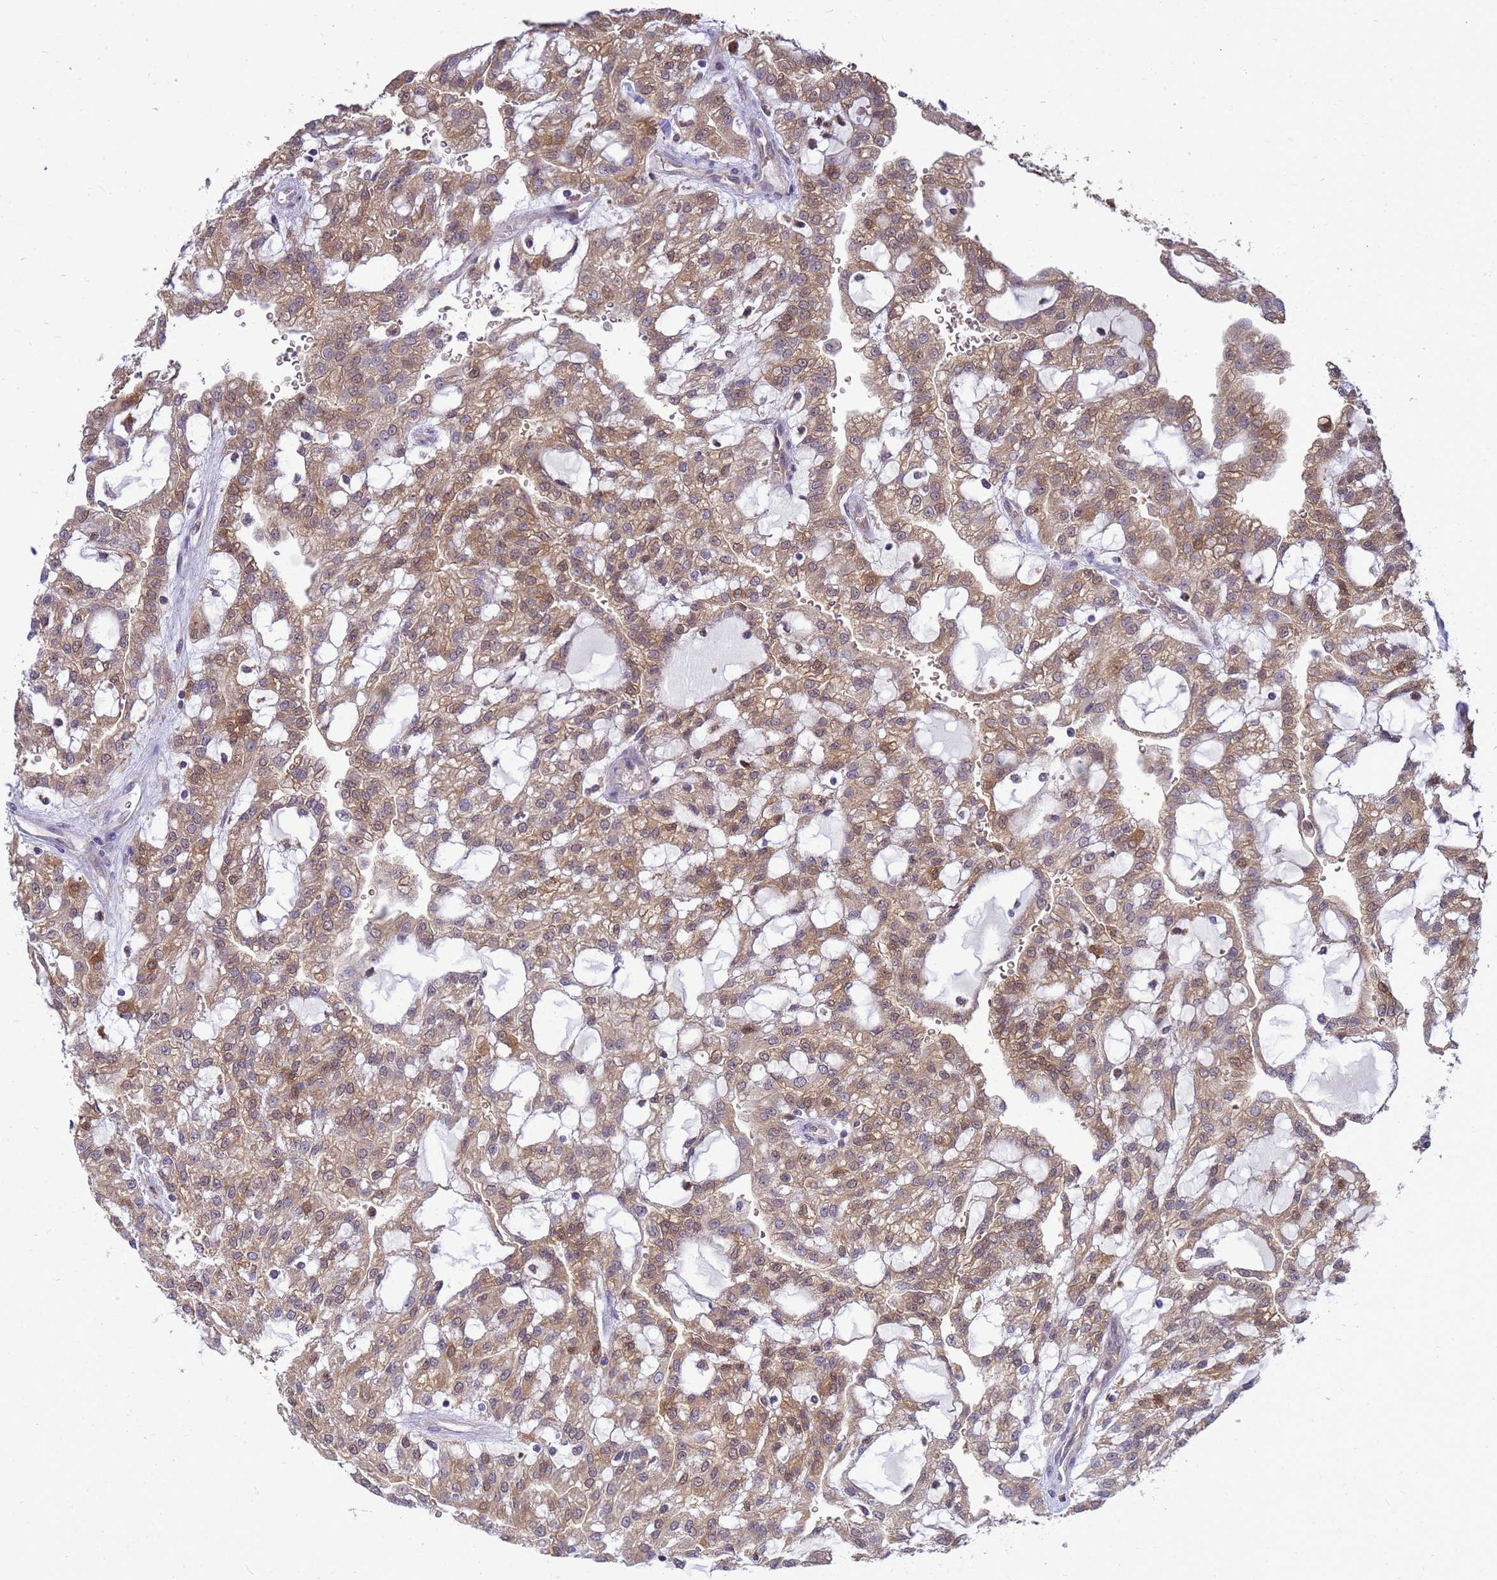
{"staining": {"intensity": "moderate", "quantity": ">75%", "location": "cytoplasmic/membranous,nuclear"}, "tissue": "renal cancer", "cell_type": "Tumor cells", "image_type": "cancer", "snomed": [{"axis": "morphology", "description": "Adenocarcinoma, NOS"}, {"axis": "topography", "description": "Kidney"}], "caption": "Moderate cytoplasmic/membranous and nuclear protein staining is identified in about >75% of tumor cells in adenocarcinoma (renal). The protein of interest is shown in brown color, while the nuclei are stained blue.", "gene": "EIF4EBP3", "patient": {"sex": "male", "age": 63}}